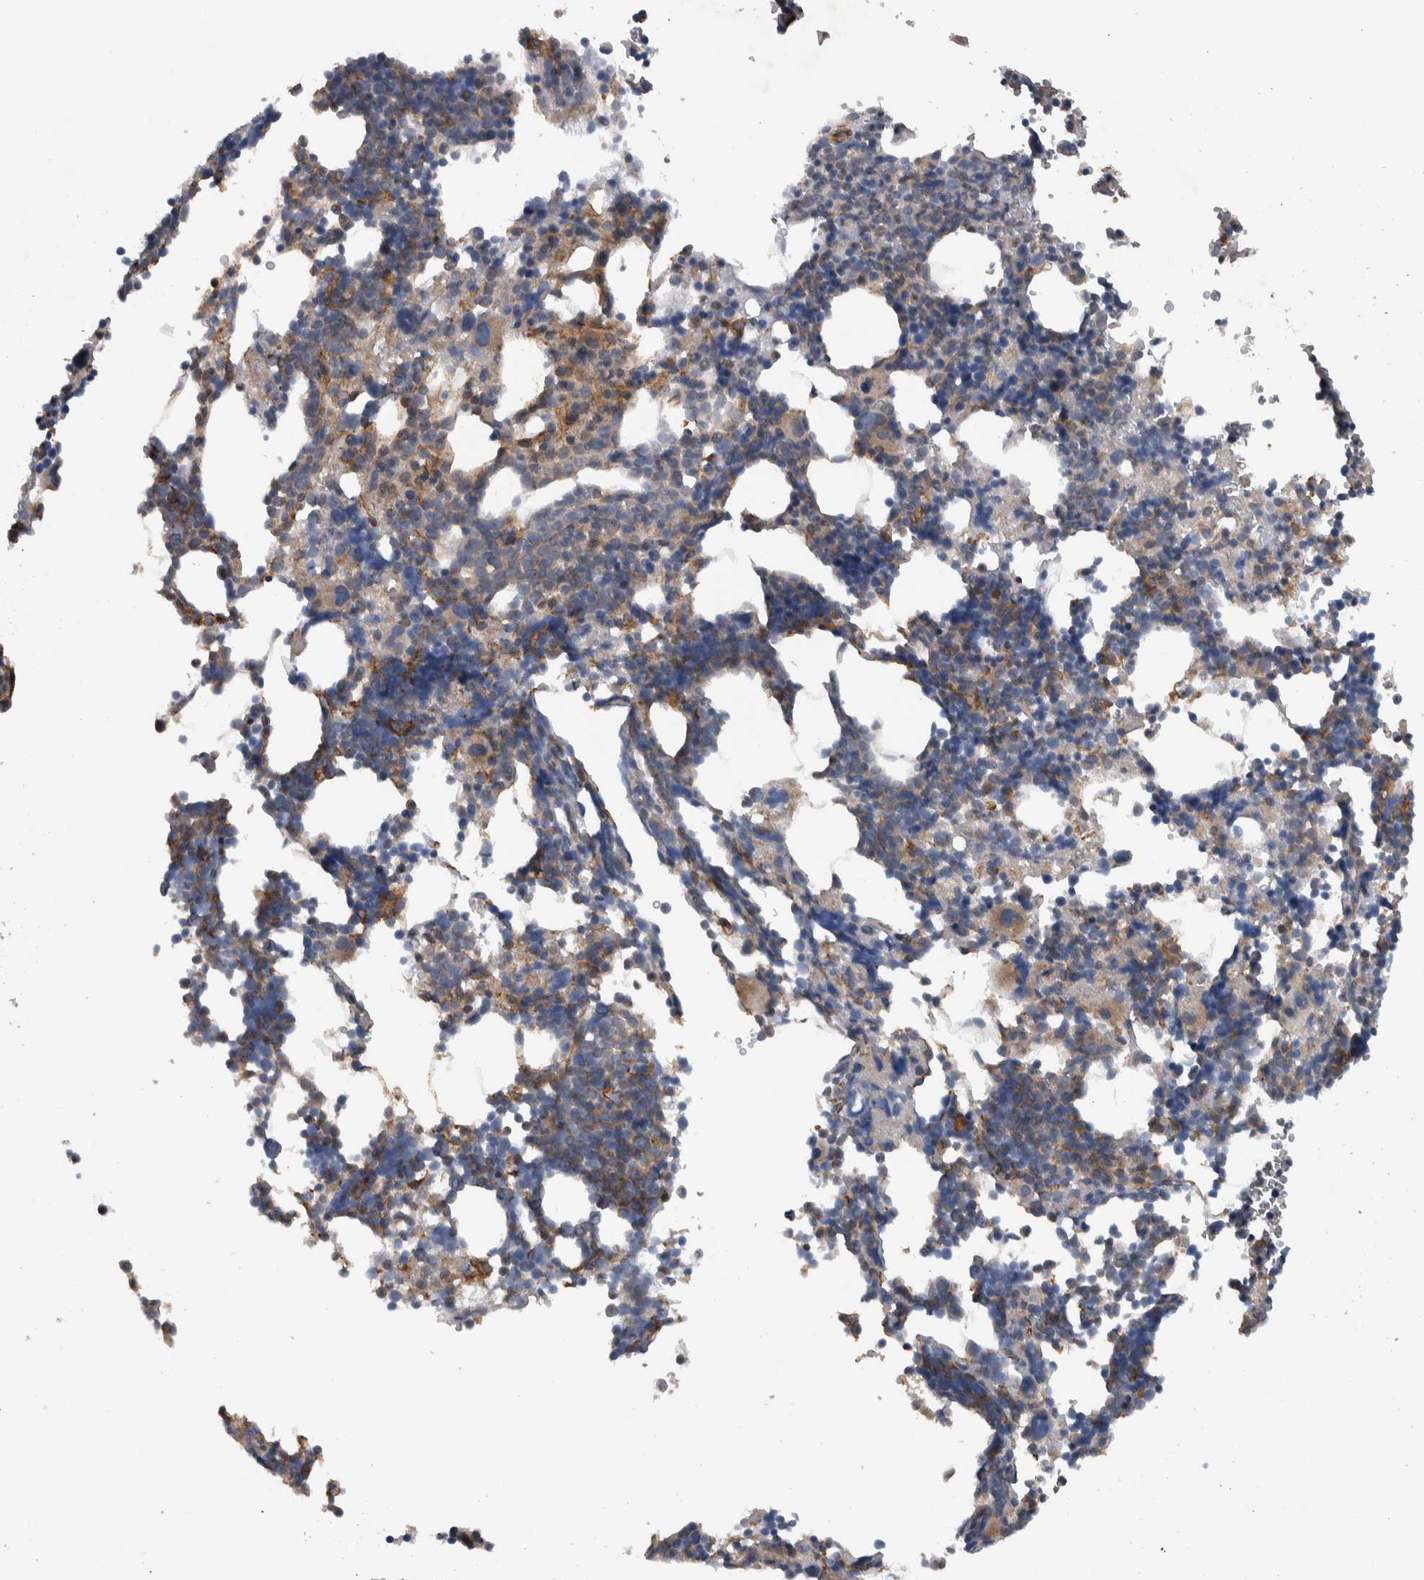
{"staining": {"intensity": "moderate", "quantity": "25%-75%", "location": "cytoplasmic/membranous"}, "tissue": "bone marrow", "cell_type": "Hematopoietic cells", "image_type": "normal", "snomed": [{"axis": "morphology", "description": "Normal tissue, NOS"}, {"axis": "morphology", "description": "Inflammation, NOS"}, {"axis": "topography", "description": "Bone marrow"}], "caption": "An image of bone marrow stained for a protein reveals moderate cytoplasmic/membranous brown staining in hematopoietic cells.", "gene": "NT5C2", "patient": {"sex": "male", "age": 31}}